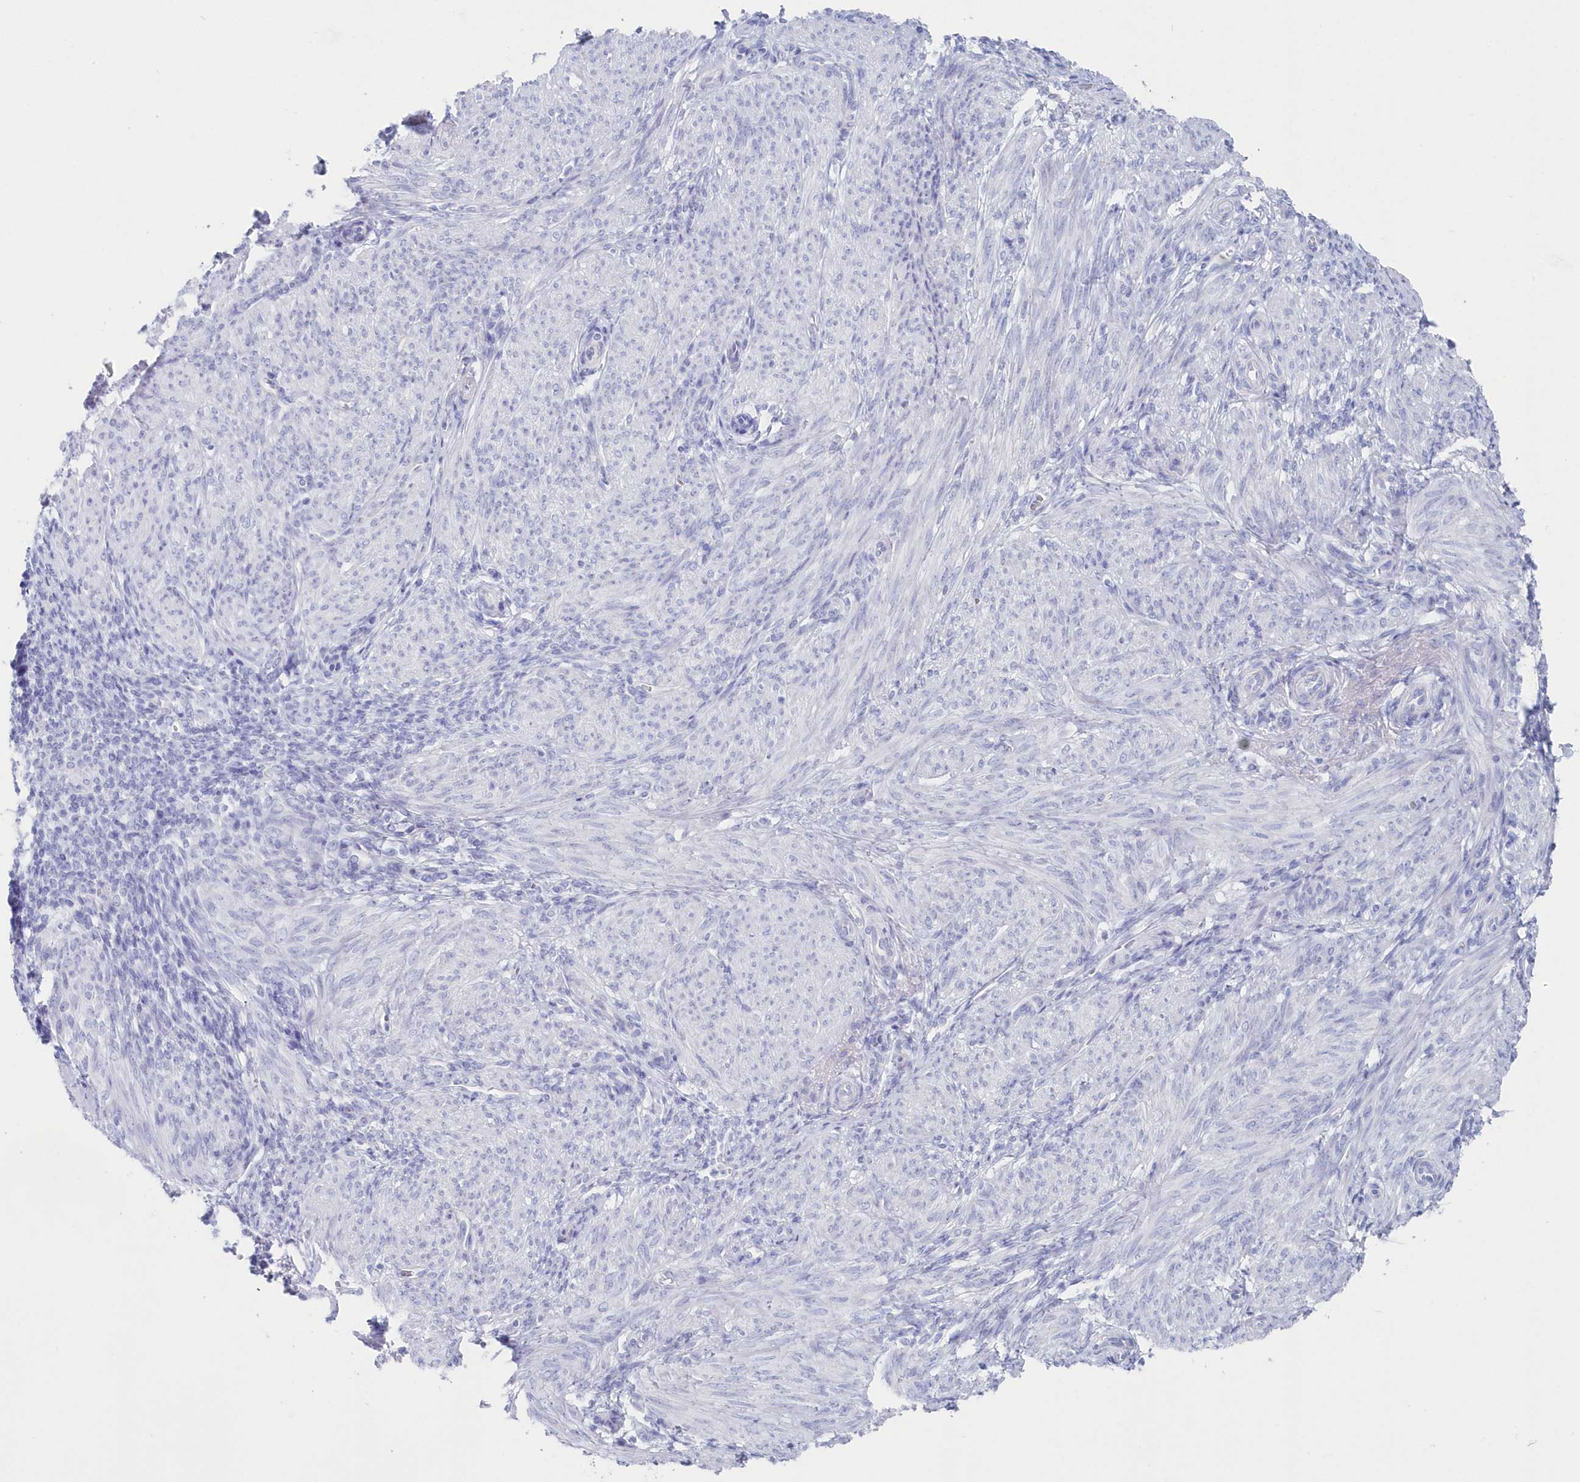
{"staining": {"intensity": "negative", "quantity": "none", "location": "none"}, "tissue": "smooth muscle", "cell_type": "Smooth muscle cells", "image_type": "normal", "snomed": [{"axis": "morphology", "description": "Normal tissue, NOS"}, {"axis": "topography", "description": "Smooth muscle"}], "caption": "Smooth muscle cells are negative for protein expression in benign human smooth muscle. Brightfield microscopy of immunohistochemistry (IHC) stained with DAB (brown) and hematoxylin (blue), captured at high magnification.", "gene": "CSNK1G2", "patient": {"sex": "female", "age": 39}}